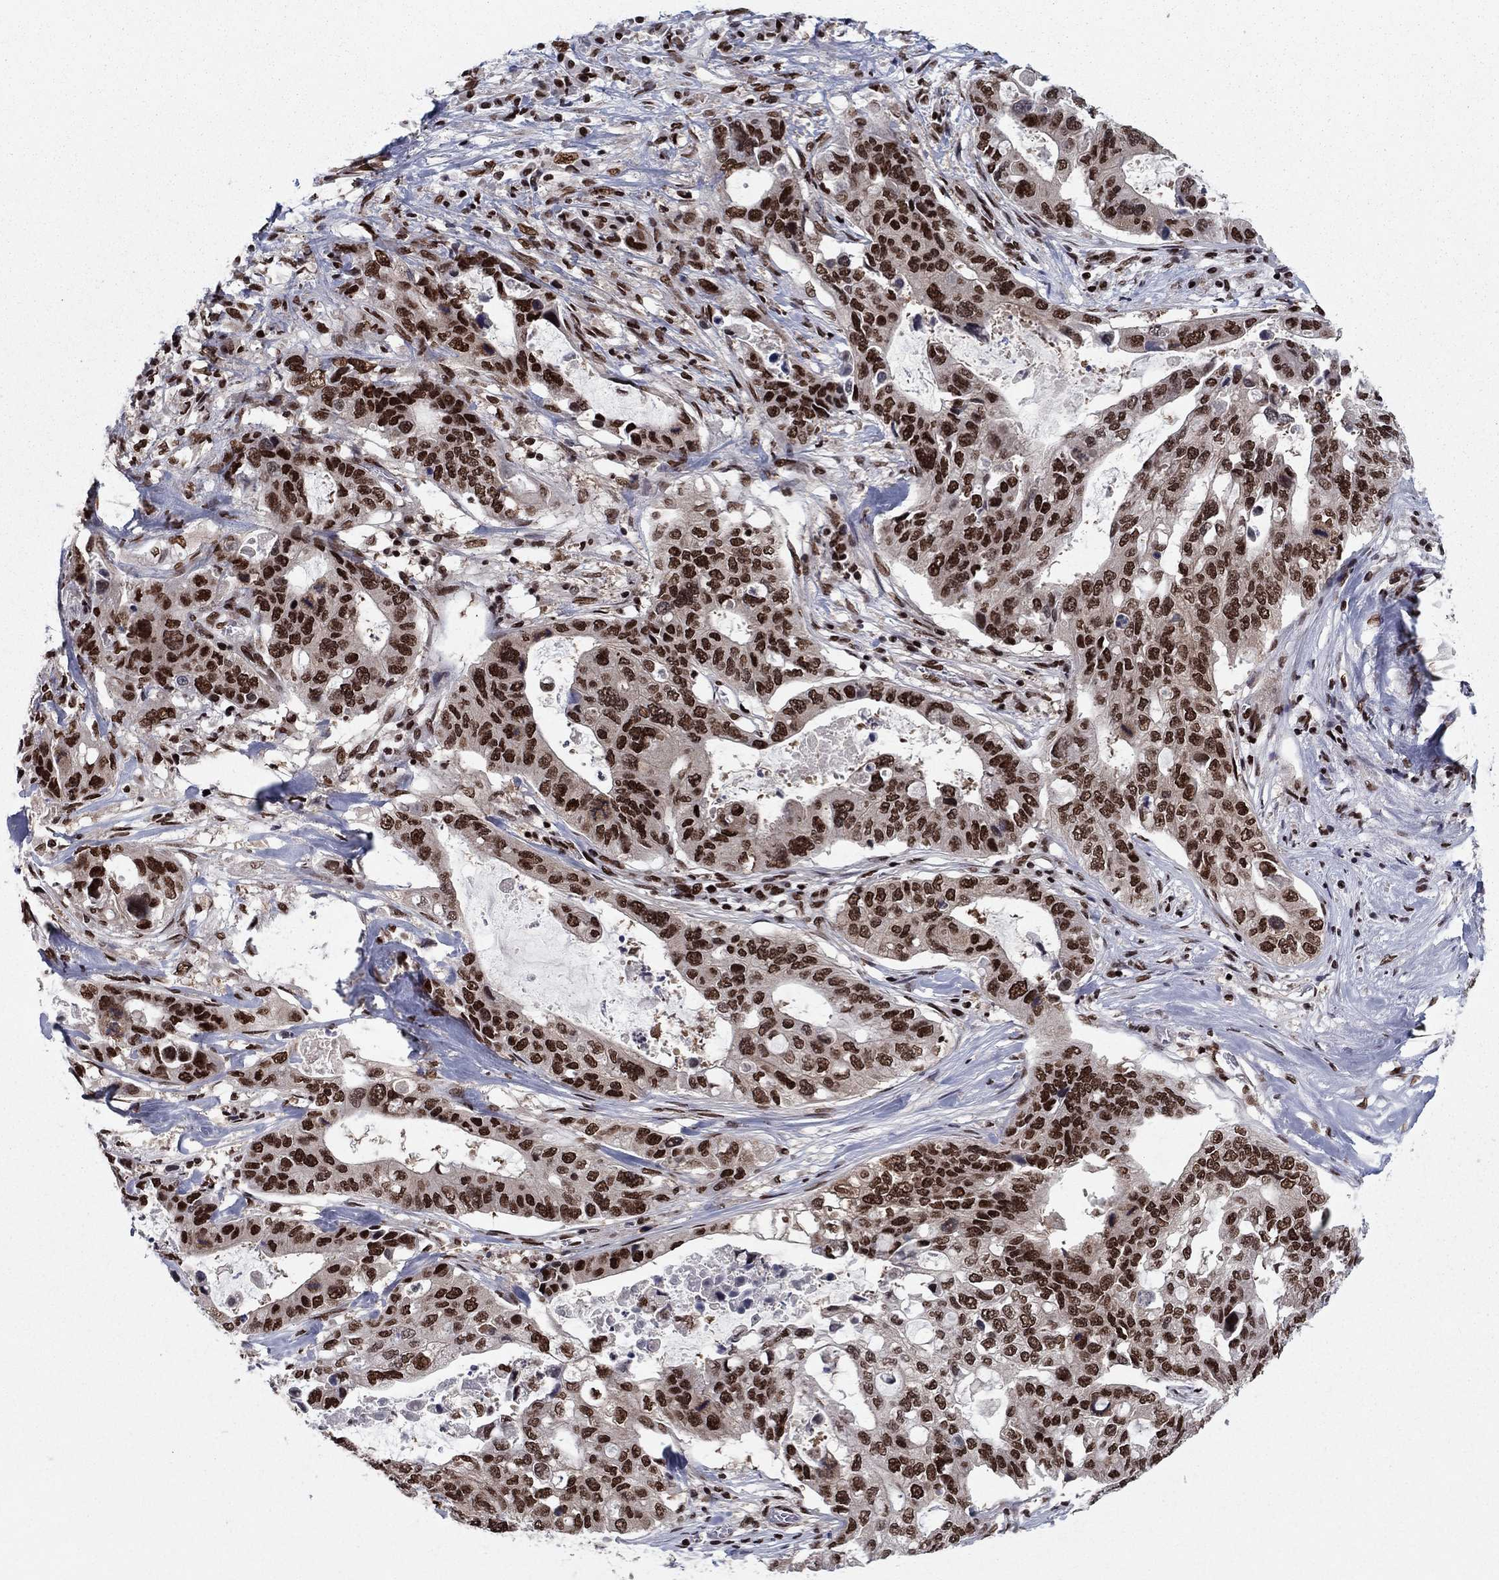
{"staining": {"intensity": "strong", "quantity": ">75%", "location": "nuclear"}, "tissue": "stomach cancer", "cell_type": "Tumor cells", "image_type": "cancer", "snomed": [{"axis": "morphology", "description": "Adenocarcinoma, NOS"}, {"axis": "topography", "description": "Stomach"}], "caption": "An immunohistochemistry (IHC) micrograph of tumor tissue is shown. Protein staining in brown highlights strong nuclear positivity in adenocarcinoma (stomach) within tumor cells.", "gene": "USP54", "patient": {"sex": "male", "age": 54}}